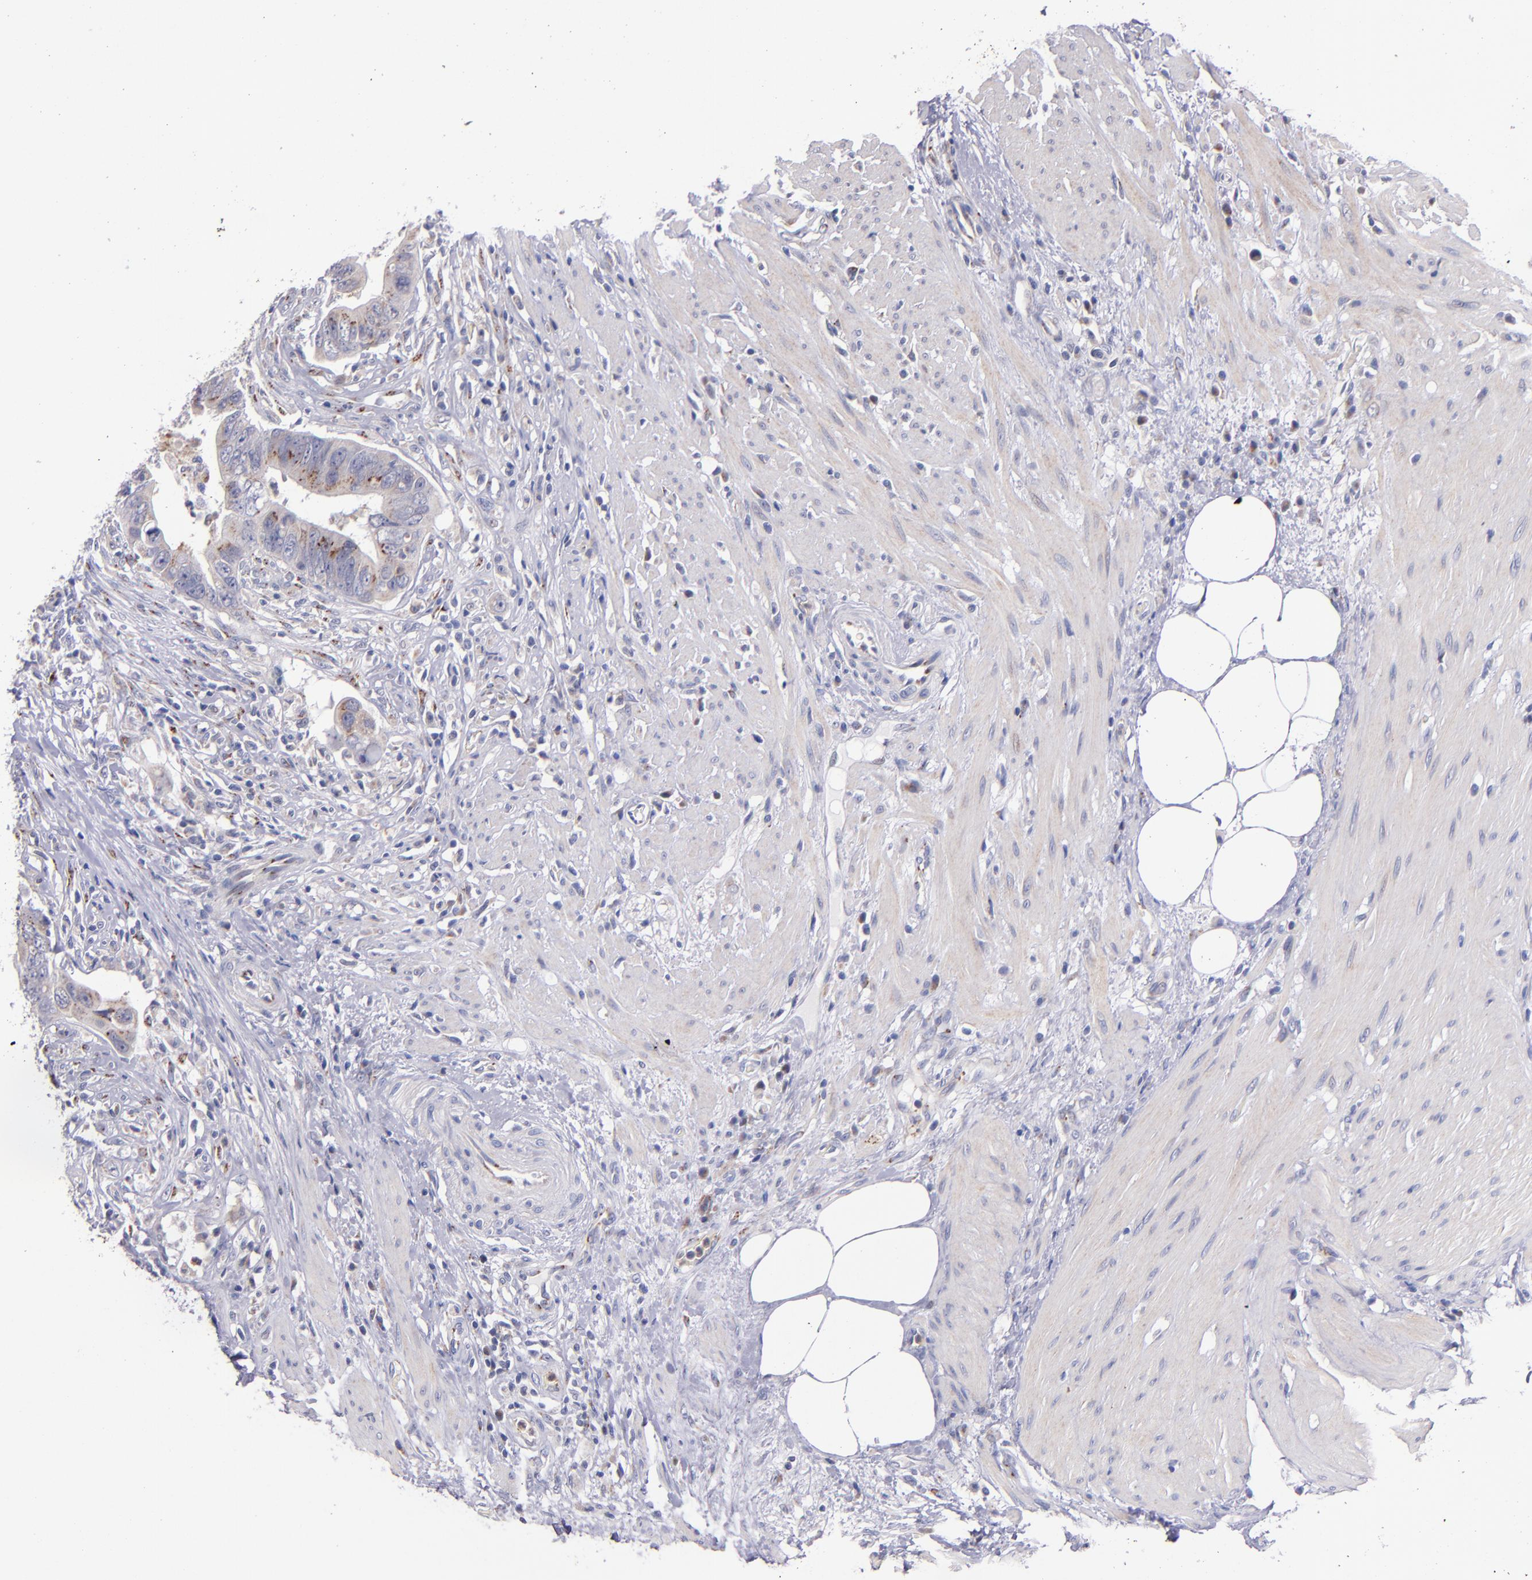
{"staining": {"intensity": "strong", "quantity": "25%-75%", "location": "cytoplasmic/membranous"}, "tissue": "colorectal cancer", "cell_type": "Tumor cells", "image_type": "cancer", "snomed": [{"axis": "morphology", "description": "Adenocarcinoma, NOS"}, {"axis": "topography", "description": "Rectum"}], "caption": "Immunohistochemistry (IHC) photomicrograph of human colorectal adenocarcinoma stained for a protein (brown), which exhibits high levels of strong cytoplasmic/membranous staining in about 25%-75% of tumor cells.", "gene": "RAB41", "patient": {"sex": "male", "age": 53}}